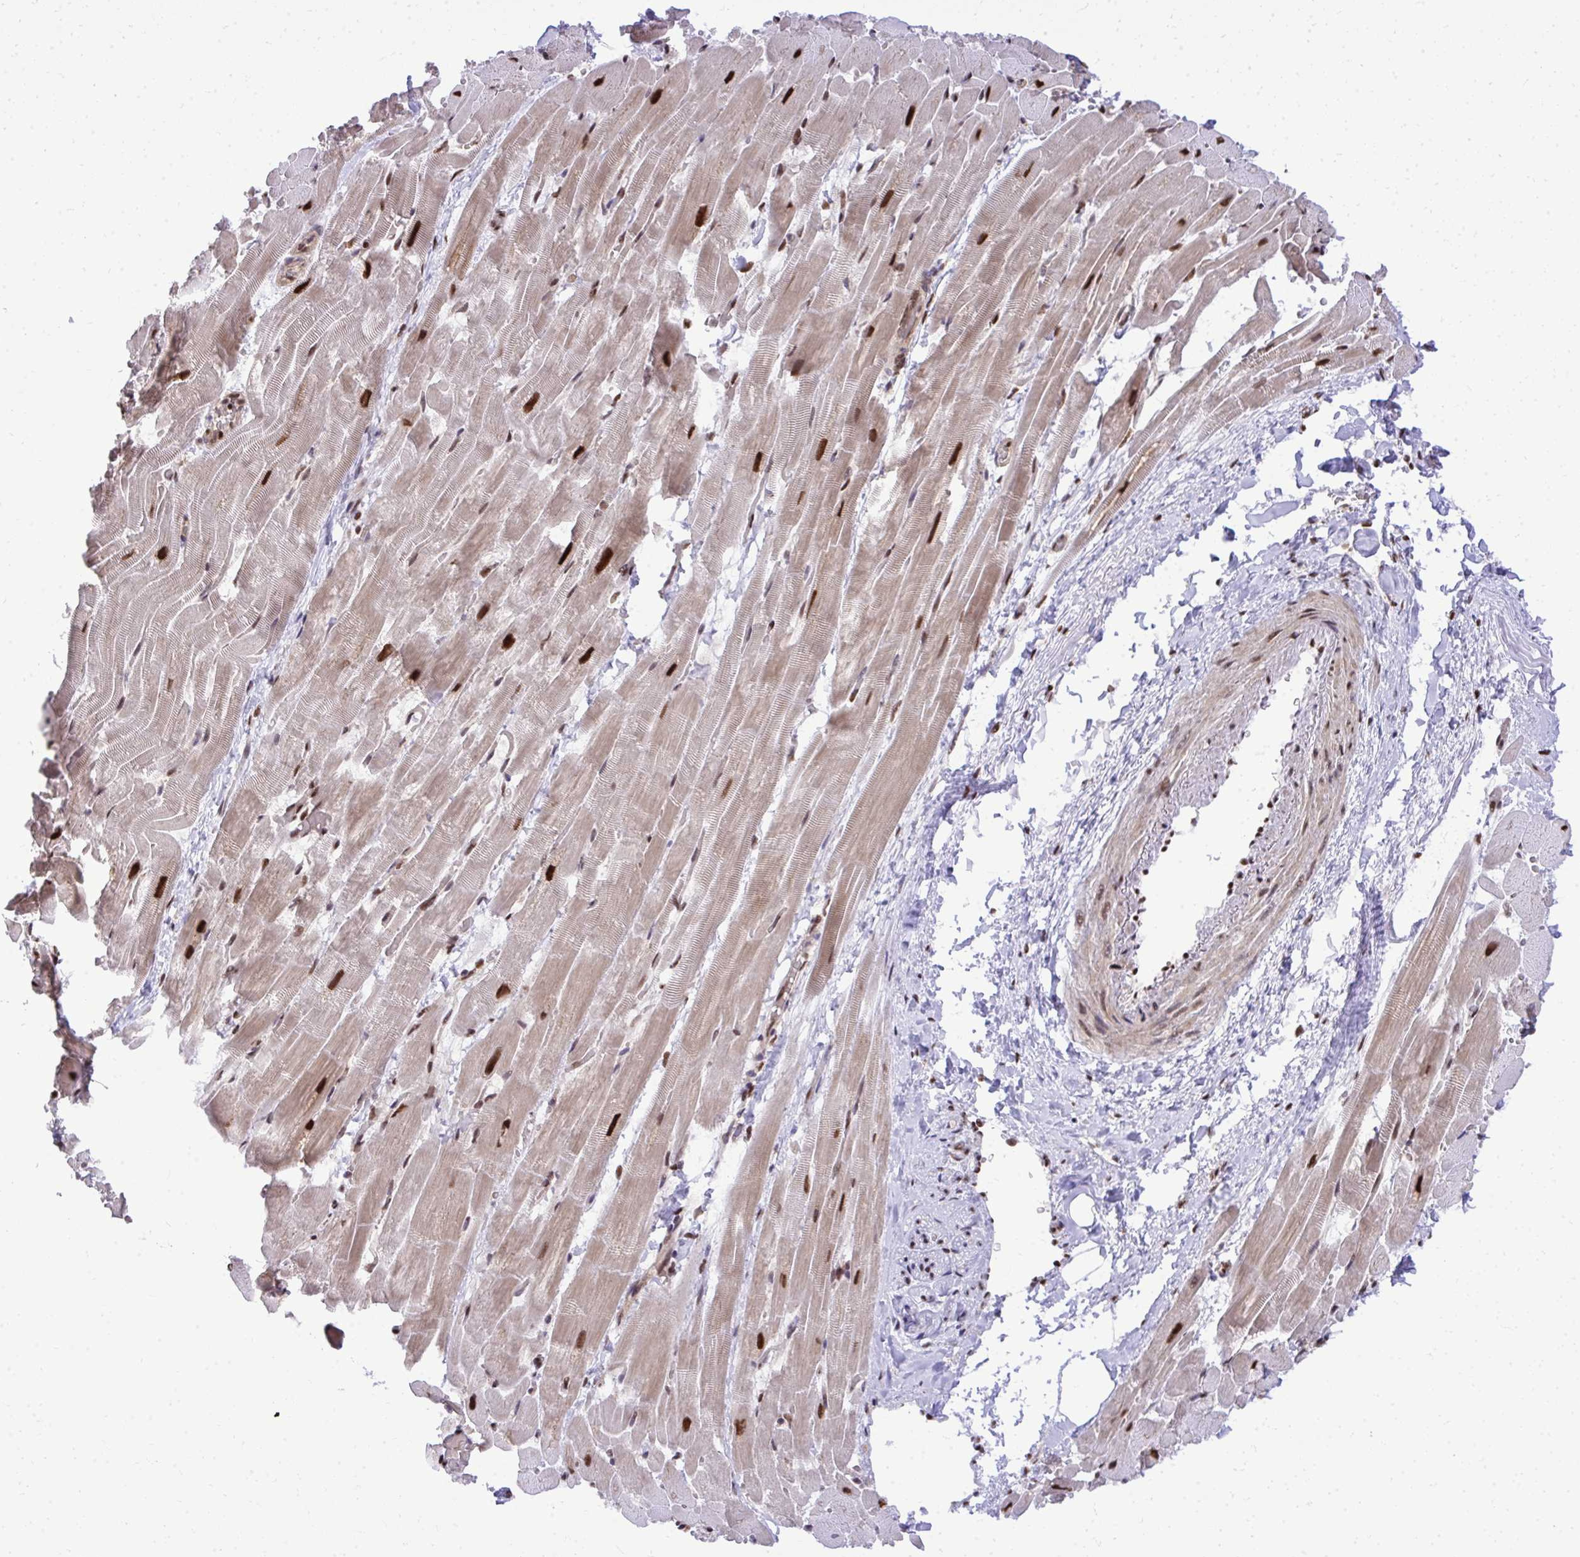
{"staining": {"intensity": "strong", "quantity": ">75%", "location": "nuclear"}, "tissue": "heart muscle", "cell_type": "Cardiomyocytes", "image_type": "normal", "snomed": [{"axis": "morphology", "description": "Normal tissue, NOS"}, {"axis": "topography", "description": "Heart"}], "caption": "Immunohistochemistry (IHC) histopathology image of normal heart muscle stained for a protein (brown), which reveals high levels of strong nuclear positivity in about >75% of cardiomyocytes.", "gene": "PRPF19", "patient": {"sex": "male", "age": 37}}